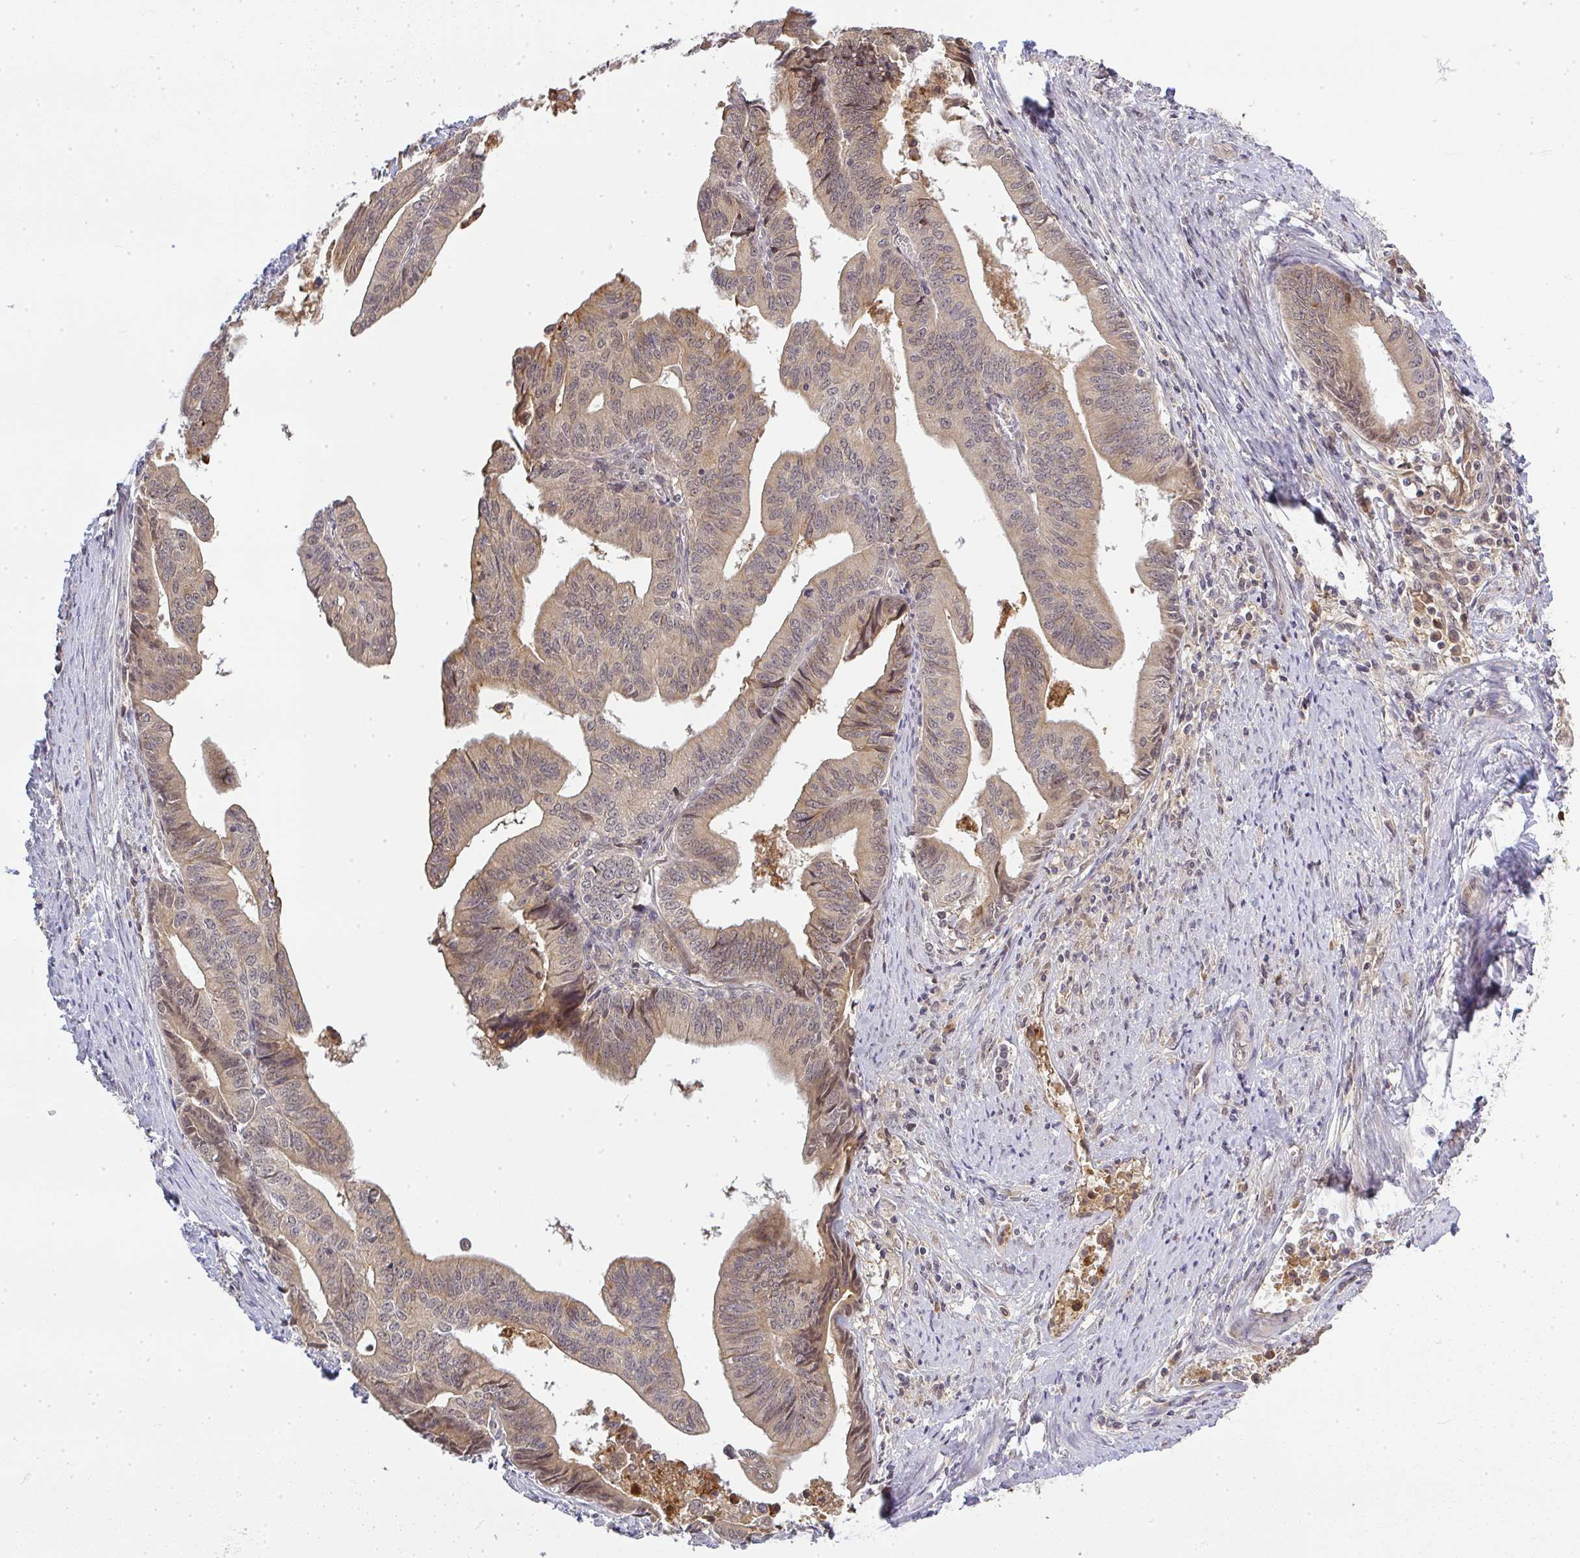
{"staining": {"intensity": "weak", "quantity": ">75%", "location": "cytoplasmic/membranous"}, "tissue": "endometrial cancer", "cell_type": "Tumor cells", "image_type": "cancer", "snomed": [{"axis": "morphology", "description": "Adenocarcinoma, NOS"}, {"axis": "topography", "description": "Endometrium"}], "caption": "A micrograph of adenocarcinoma (endometrial) stained for a protein shows weak cytoplasmic/membranous brown staining in tumor cells.", "gene": "FAM153A", "patient": {"sex": "female", "age": 65}}